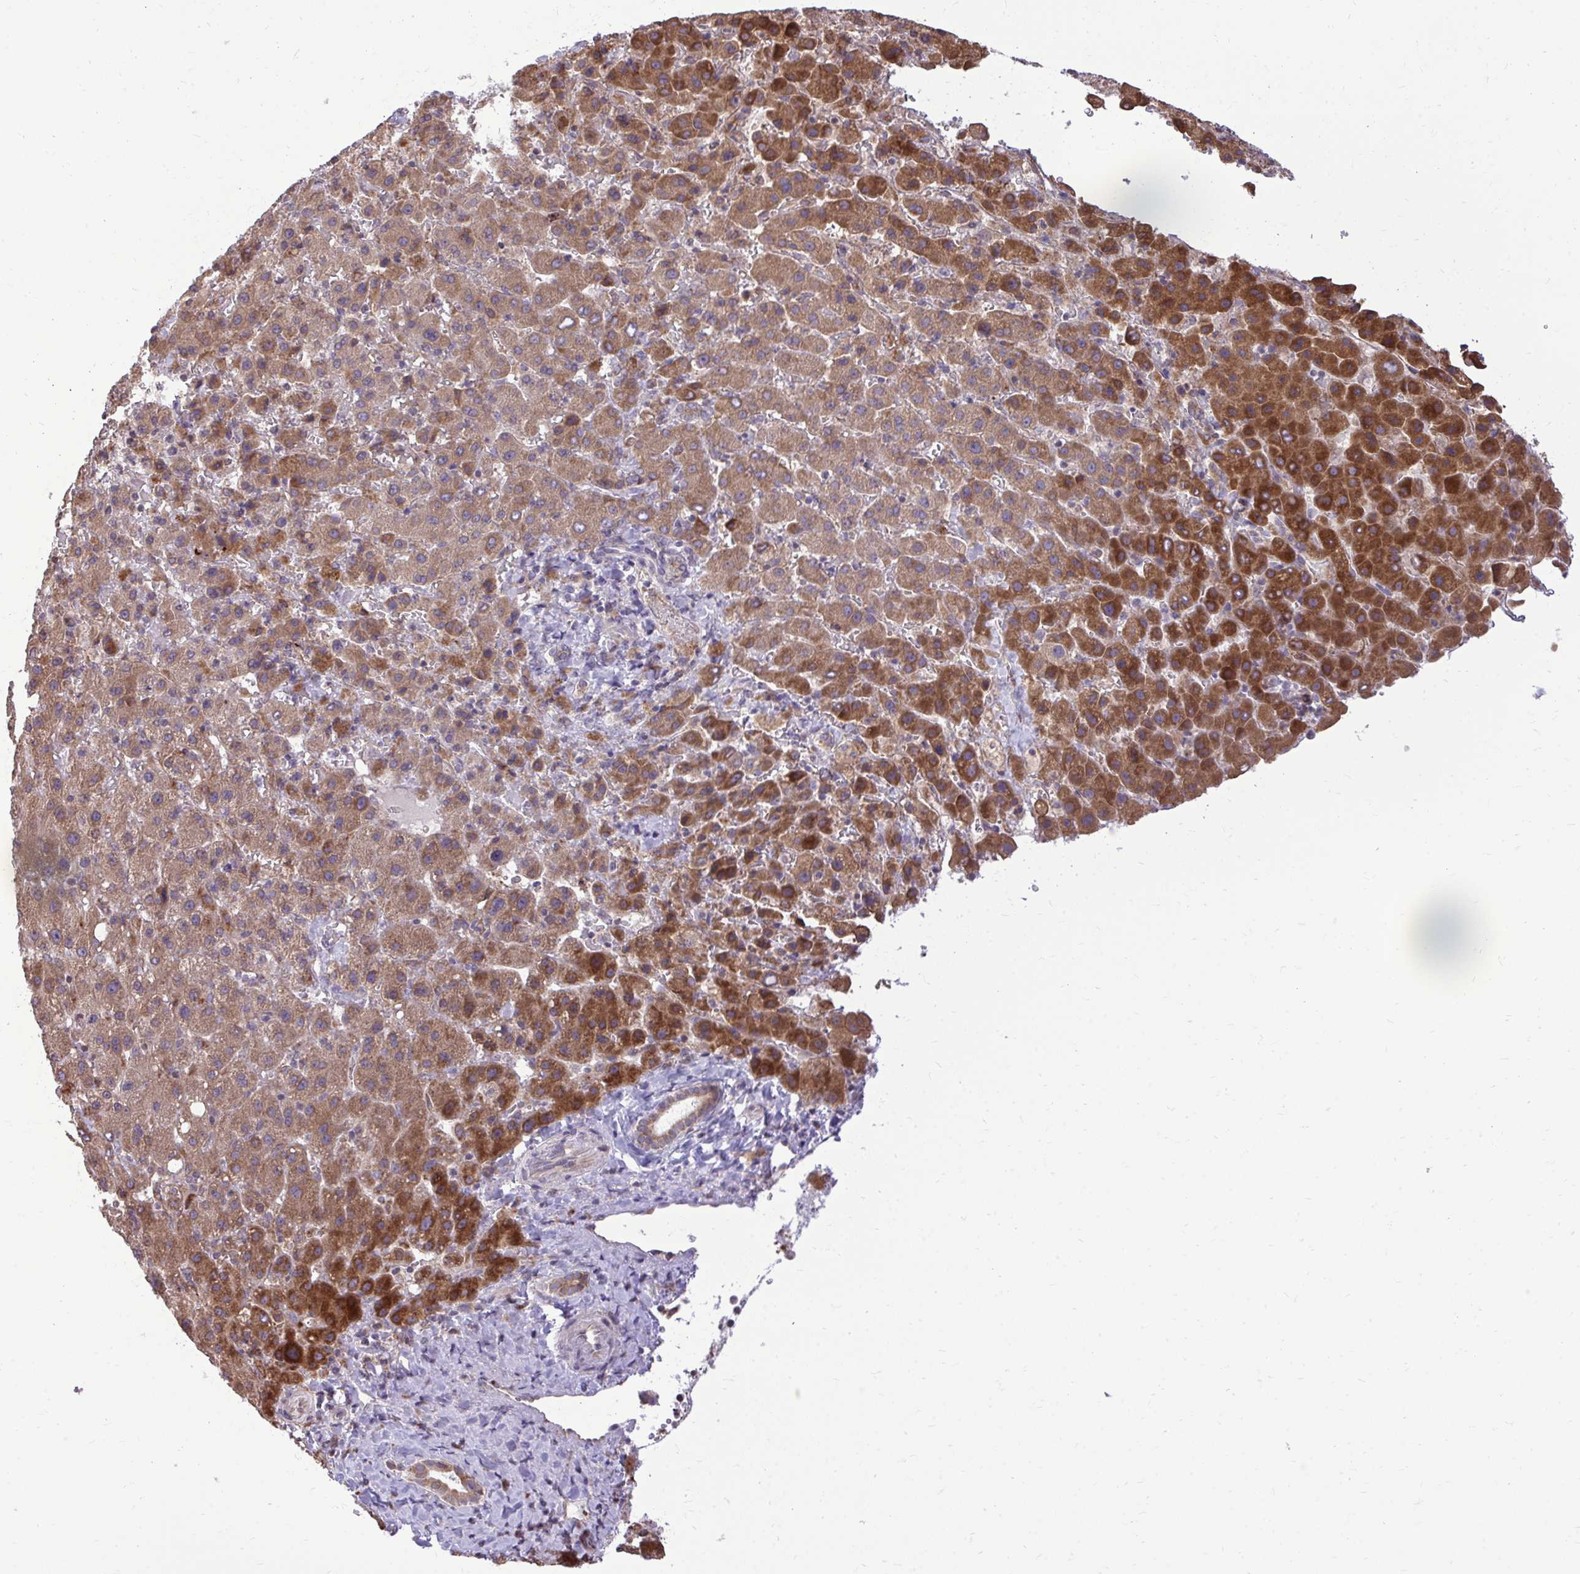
{"staining": {"intensity": "strong", "quantity": ">75%", "location": "cytoplasmic/membranous"}, "tissue": "liver cancer", "cell_type": "Tumor cells", "image_type": "cancer", "snomed": [{"axis": "morphology", "description": "Carcinoma, Hepatocellular, NOS"}, {"axis": "topography", "description": "Liver"}], "caption": "Protein staining of liver hepatocellular carcinoma tissue demonstrates strong cytoplasmic/membranous staining in approximately >75% of tumor cells.", "gene": "METTL9", "patient": {"sex": "female", "age": 58}}